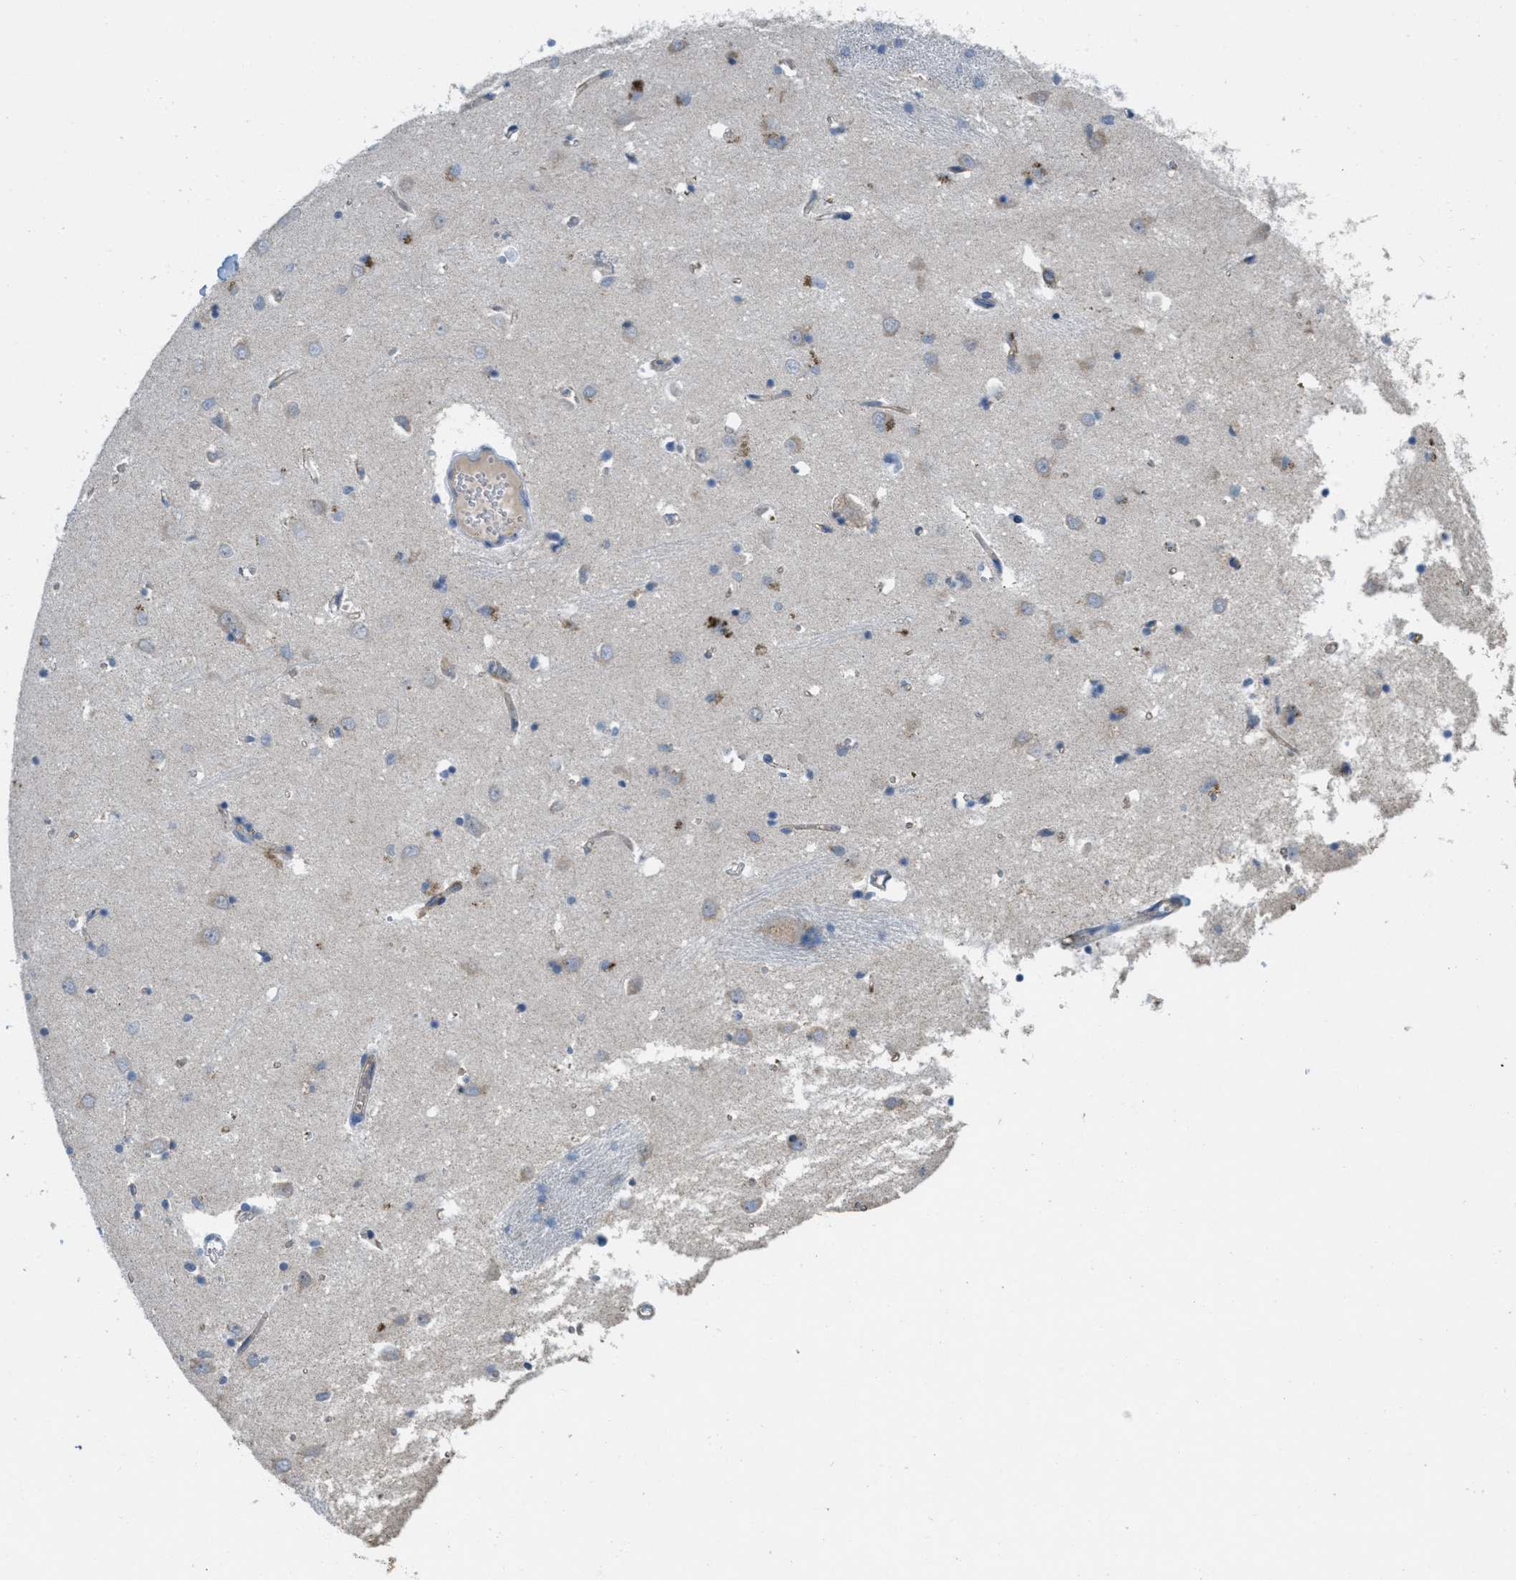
{"staining": {"intensity": "negative", "quantity": "none", "location": "none"}, "tissue": "caudate", "cell_type": "Glial cells", "image_type": "normal", "snomed": [{"axis": "morphology", "description": "Normal tissue, NOS"}, {"axis": "topography", "description": "Lateral ventricle wall"}], "caption": "The micrograph shows no staining of glial cells in normal caudate. (DAB IHC visualized using brightfield microscopy, high magnification).", "gene": "BTN3A1", "patient": {"sex": "female", "age": 19}}